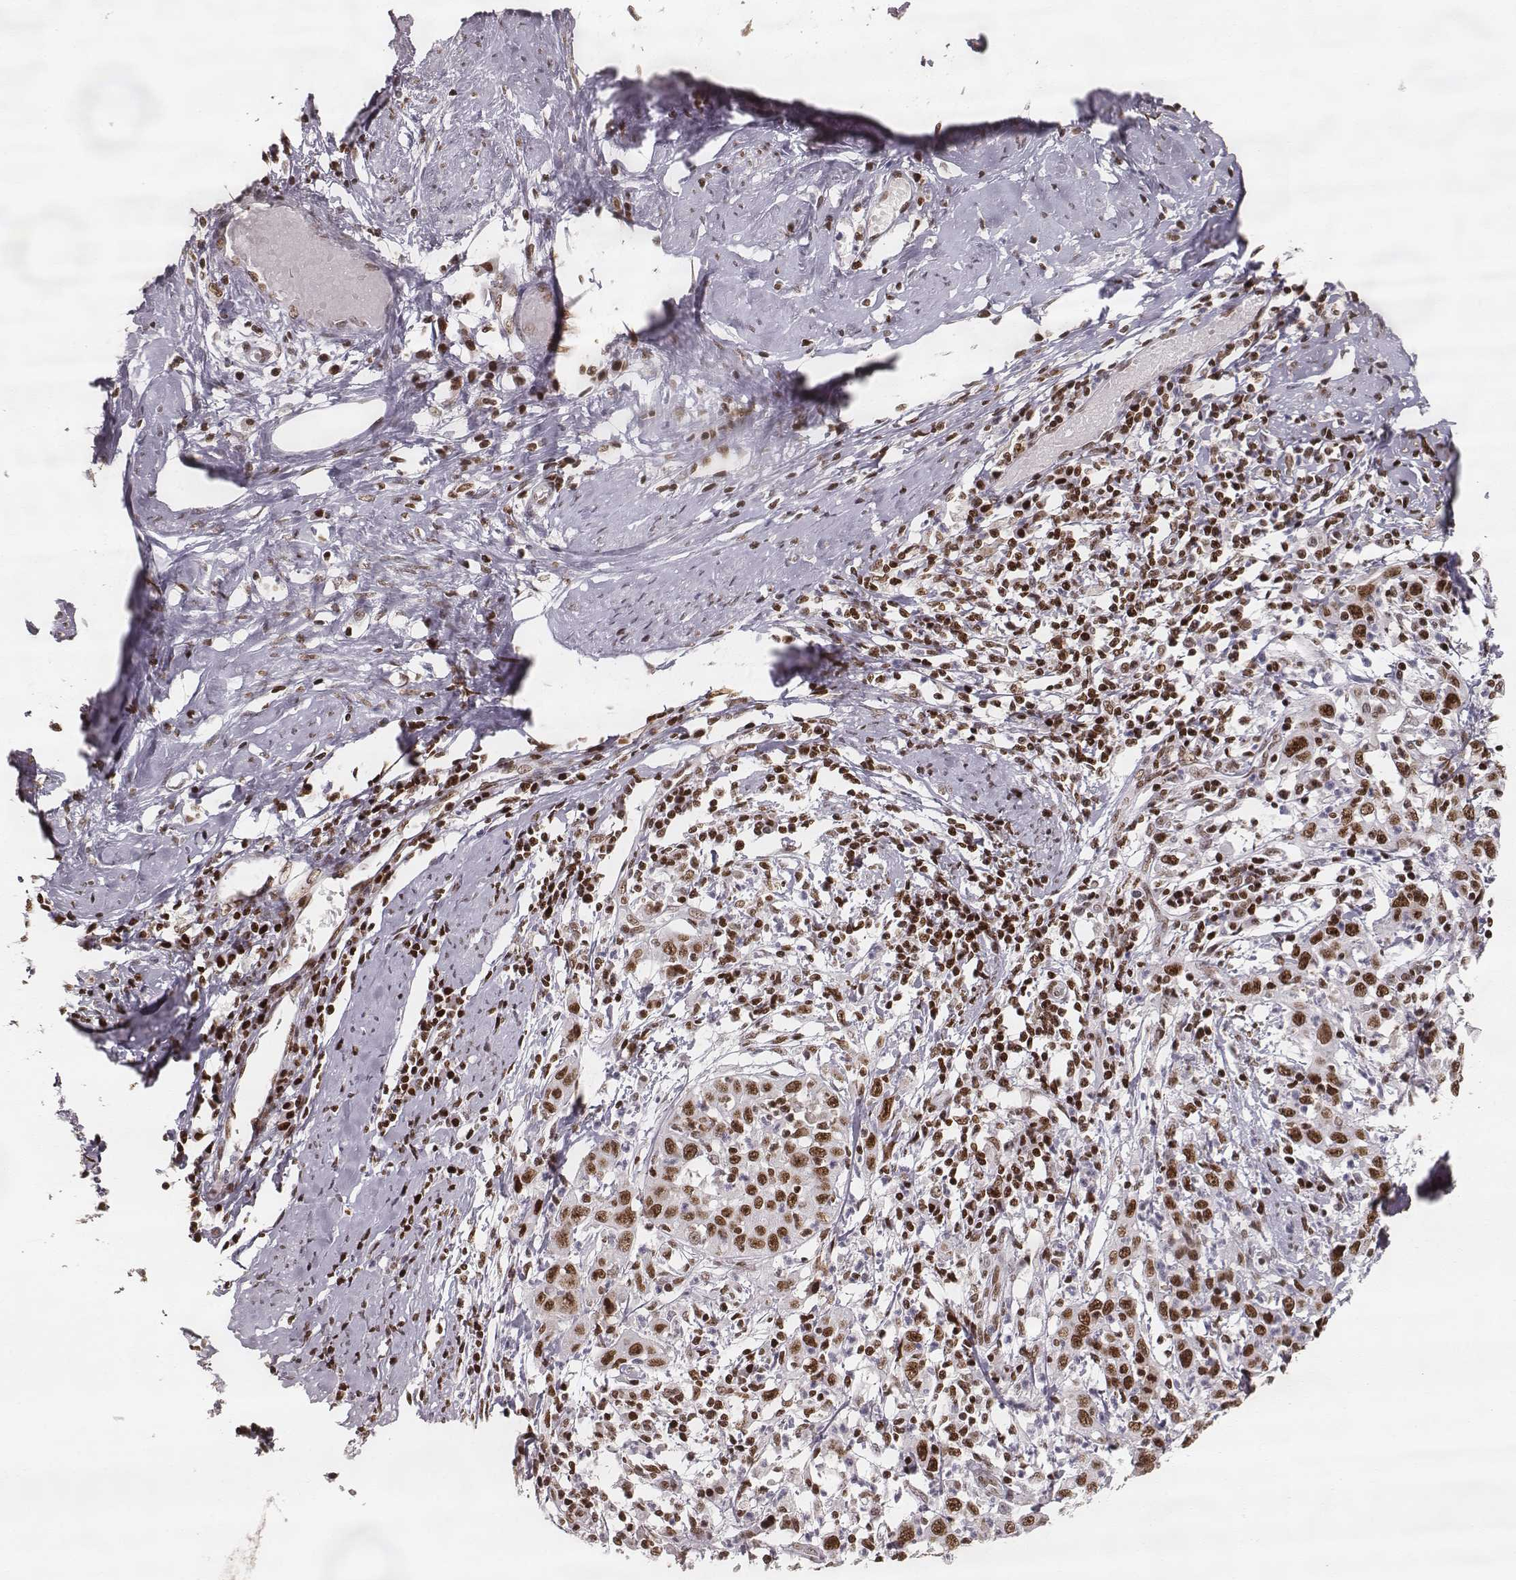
{"staining": {"intensity": "strong", "quantity": ">75%", "location": "nuclear"}, "tissue": "cervical cancer", "cell_type": "Tumor cells", "image_type": "cancer", "snomed": [{"axis": "morphology", "description": "Squamous cell carcinoma, NOS"}, {"axis": "topography", "description": "Cervix"}], "caption": "A high amount of strong nuclear positivity is appreciated in about >75% of tumor cells in cervical cancer tissue. The staining was performed using DAB, with brown indicating positive protein expression. Nuclei are stained blue with hematoxylin.", "gene": "PARP1", "patient": {"sex": "female", "age": 46}}